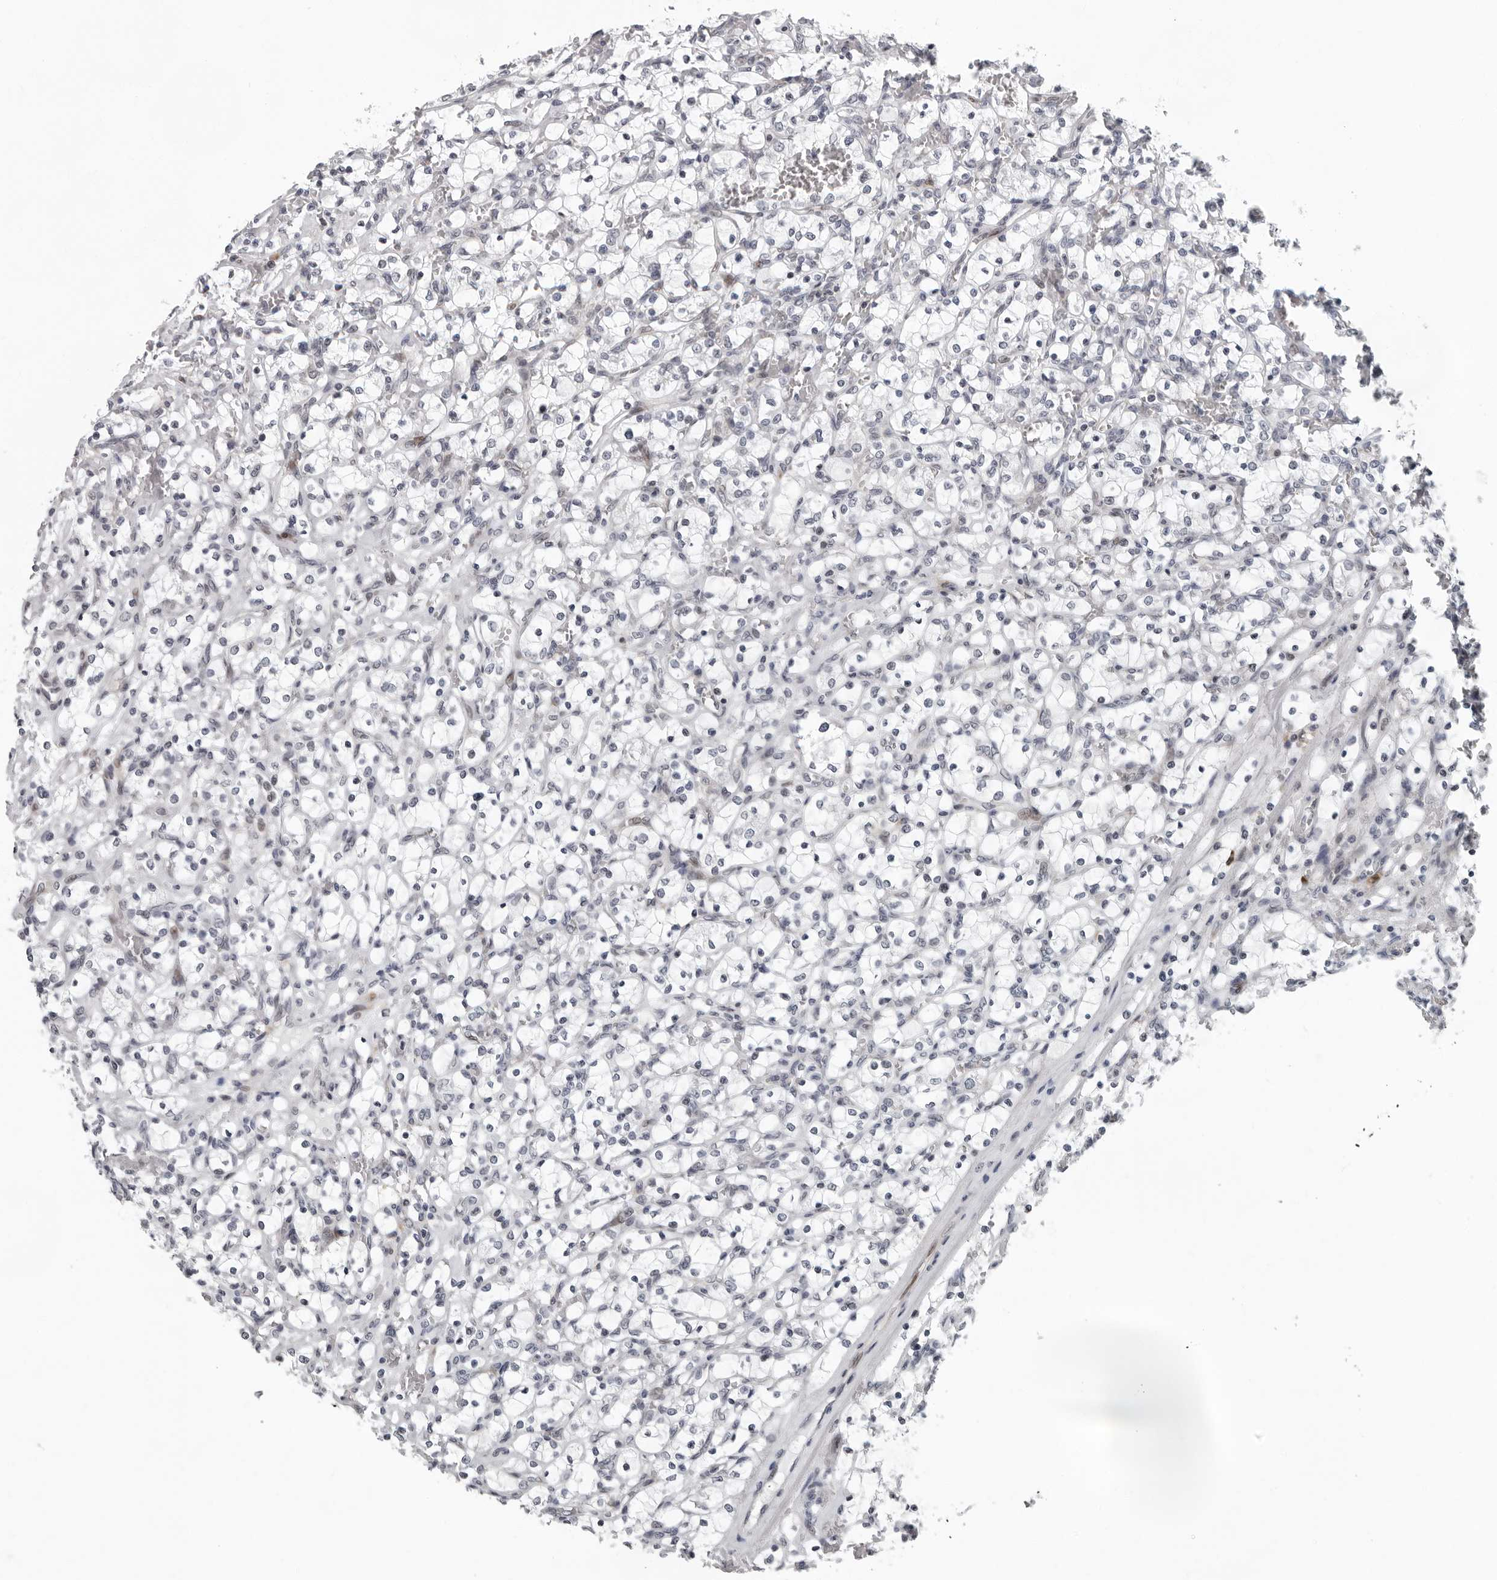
{"staining": {"intensity": "negative", "quantity": "none", "location": "none"}, "tissue": "renal cancer", "cell_type": "Tumor cells", "image_type": "cancer", "snomed": [{"axis": "morphology", "description": "Adenocarcinoma, NOS"}, {"axis": "topography", "description": "Kidney"}], "caption": "Human renal cancer stained for a protein using immunohistochemistry (IHC) displays no staining in tumor cells.", "gene": "PIP4K2C", "patient": {"sex": "female", "age": 69}}